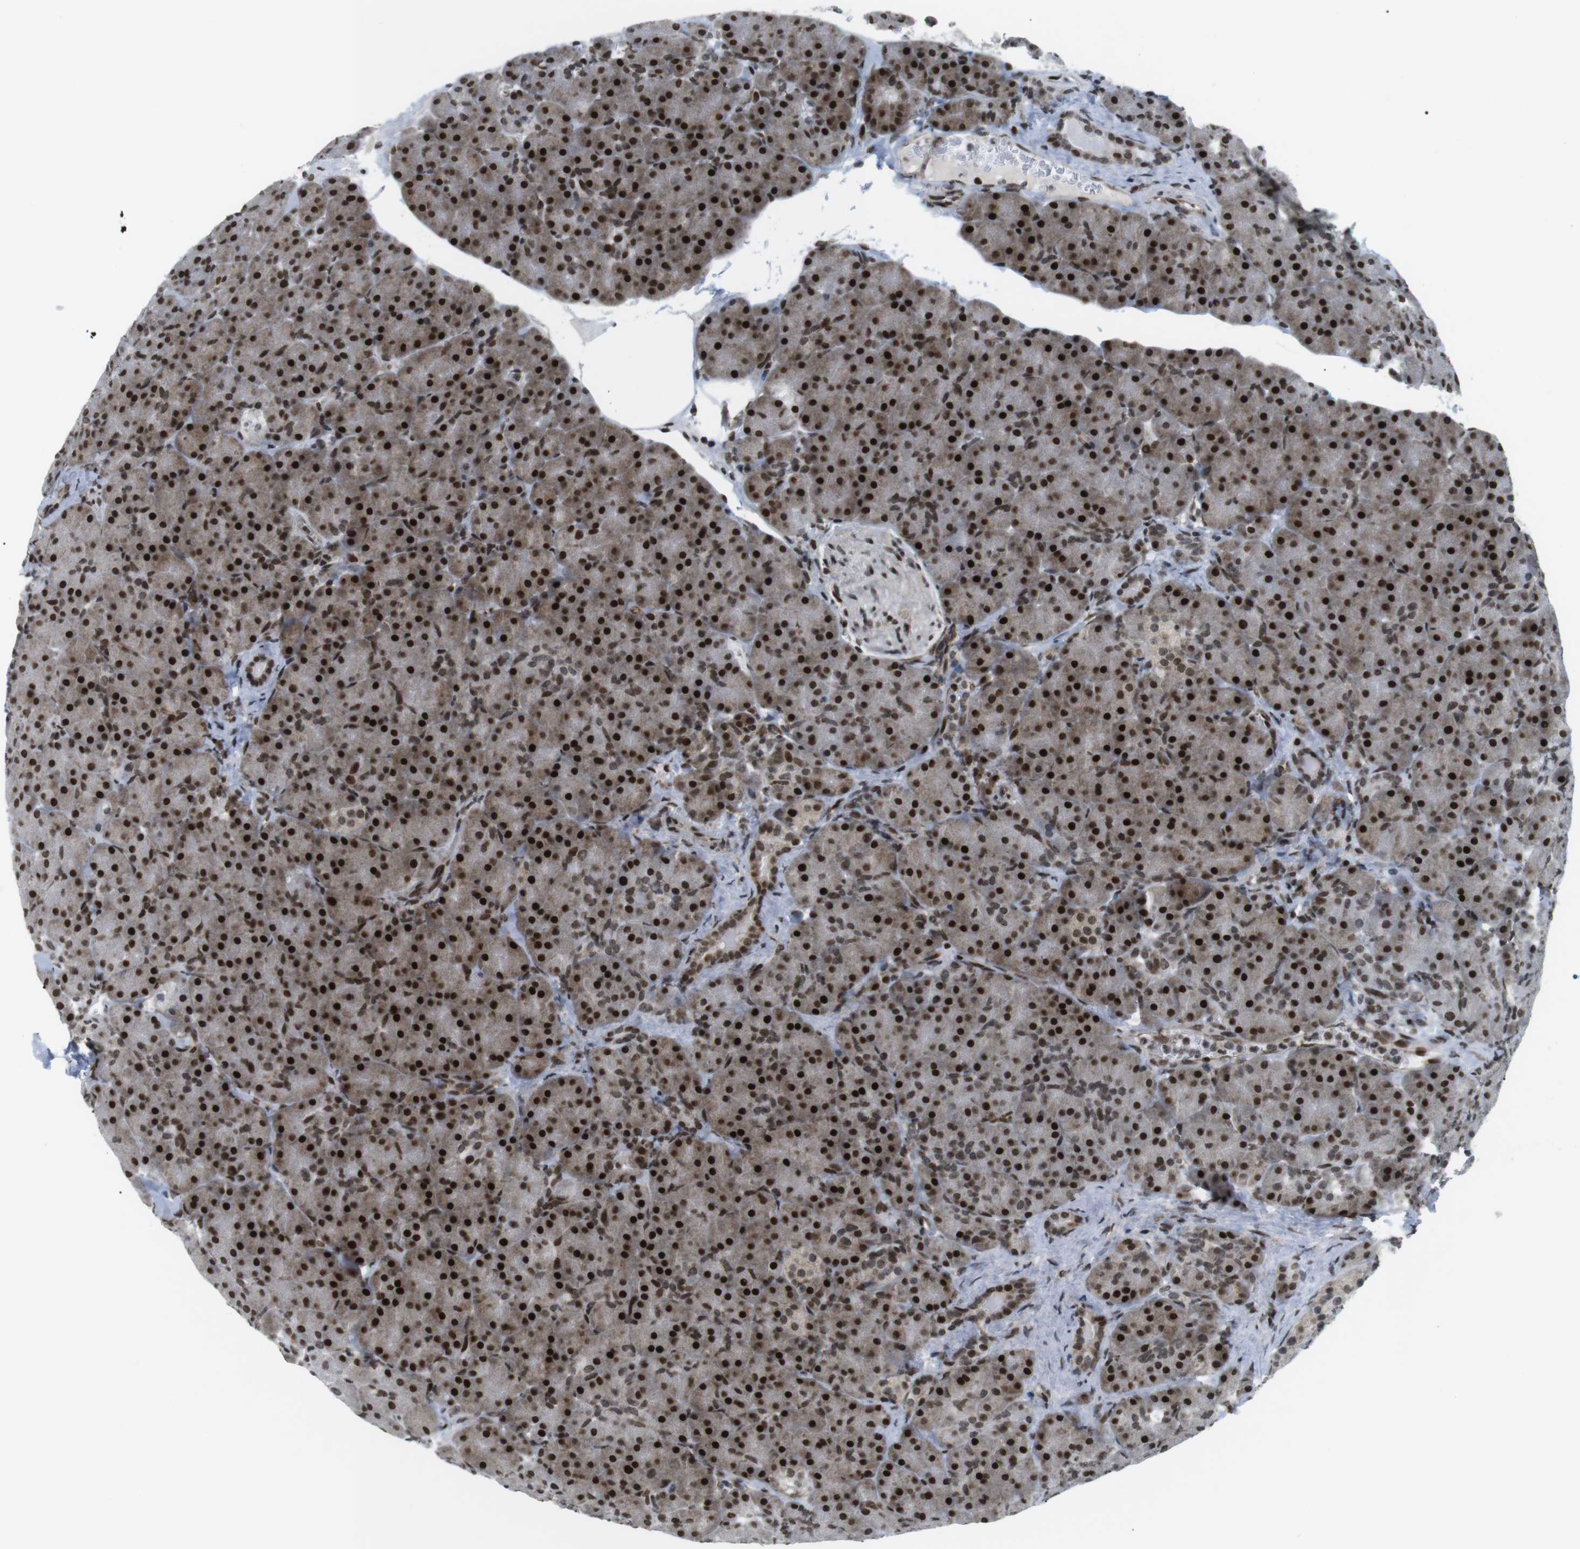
{"staining": {"intensity": "strong", "quantity": "25%-75%", "location": "nuclear"}, "tissue": "pancreas", "cell_type": "Exocrine glandular cells", "image_type": "normal", "snomed": [{"axis": "morphology", "description": "Normal tissue, NOS"}, {"axis": "topography", "description": "Pancreas"}], "caption": "The immunohistochemical stain labels strong nuclear expression in exocrine glandular cells of normal pancreas. Using DAB (3,3'-diaminobenzidine) (brown) and hematoxylin (blue) stains, captured at high magnification using brightfield microscopy.", "gene": "CDC27", "patient": {"sex": "male", "age": 66}}